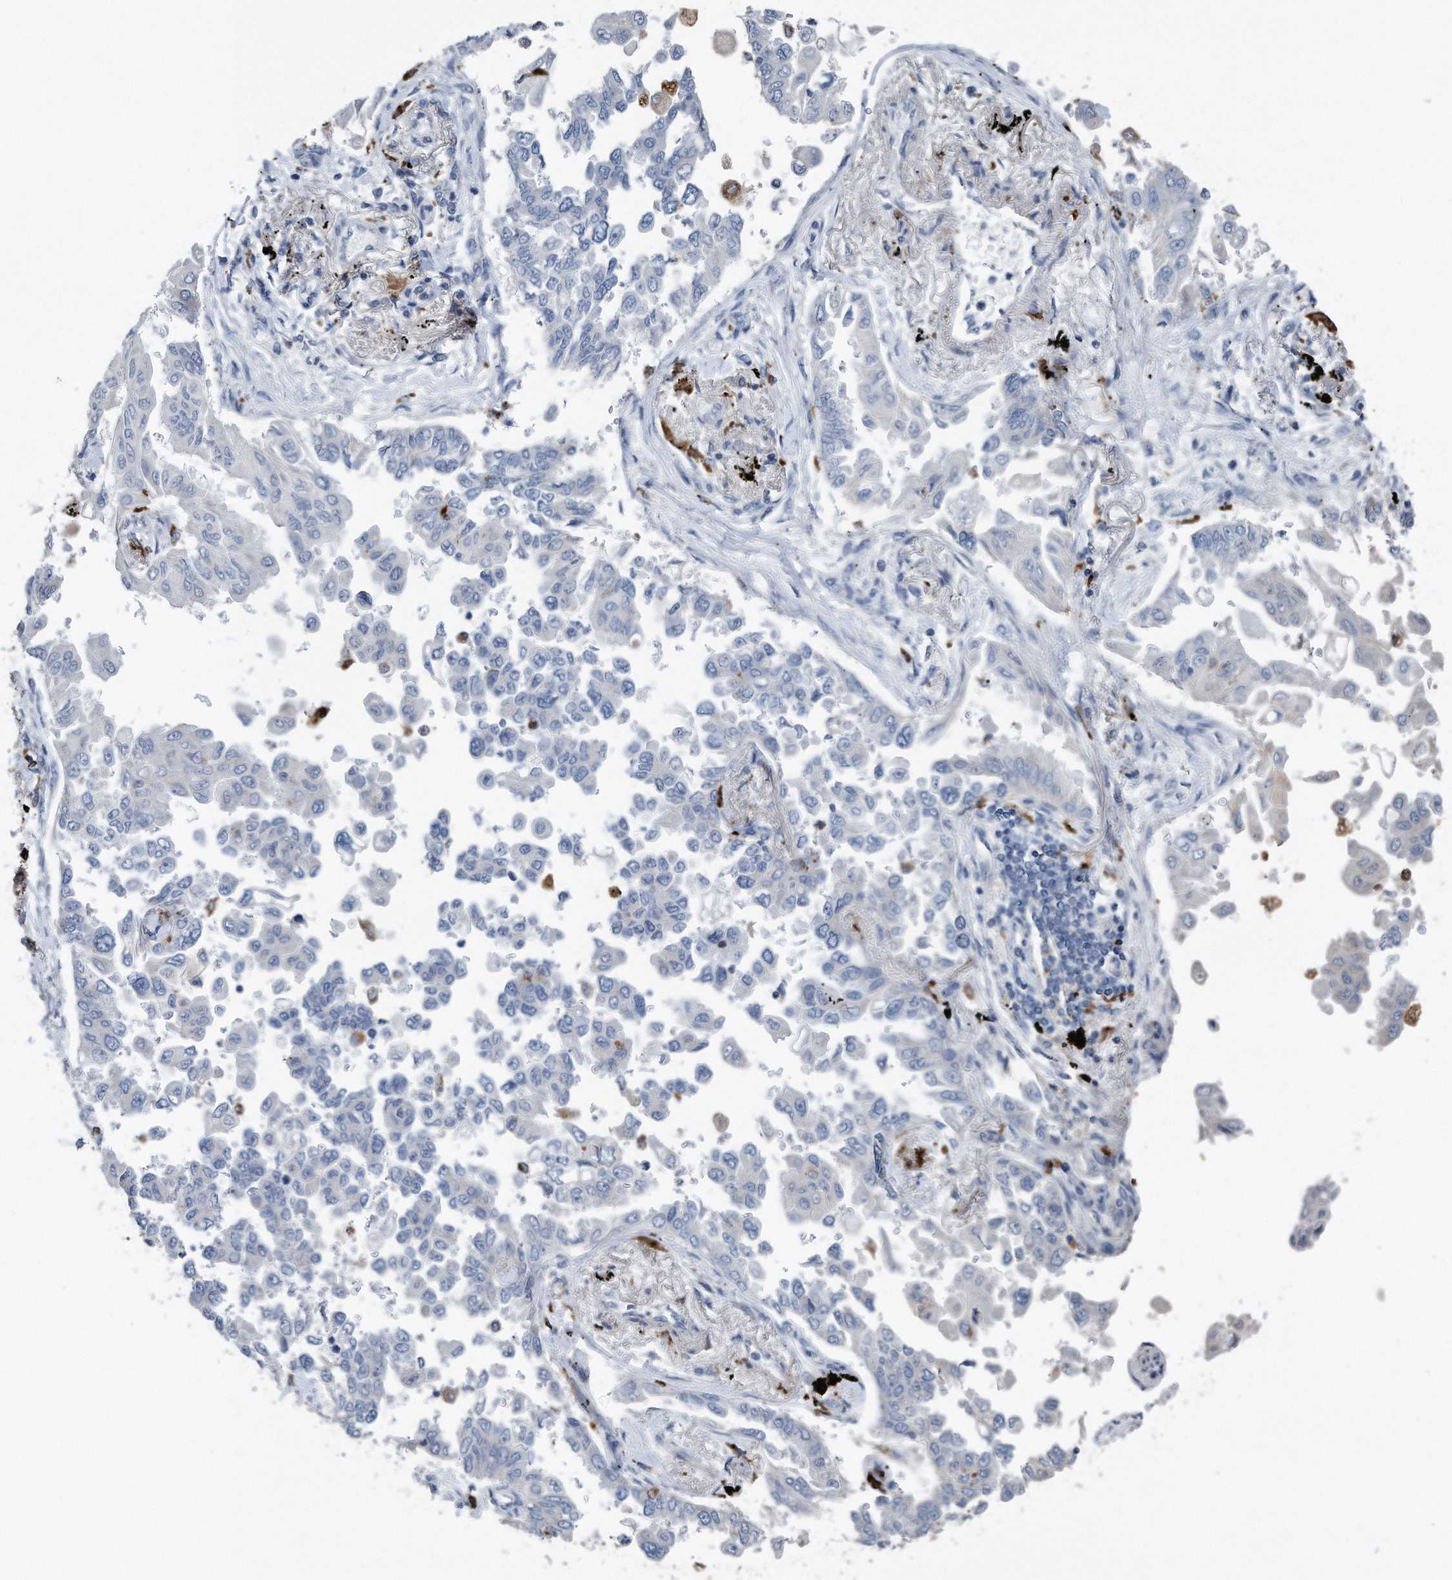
{"staining": {"intensity": "negative", "quantity": "none", "location": "none"}, "tissue": "lung cancer", "cell_type": "Tumor cells", "image_type": "cancer", "snomed": [{"axis": "morphology", "description": "Adenocarcinoma, NOS"}, {"axis": "topography", "description": "Lung"}], "caption": "This is a micrograph of immunohistochemistry (IHC) staining of adenocarcinoma (lung), which shows no positivity in tumor cells.", "gene": "ZNF772", "patient": {"sex": "female", "age": 67}}